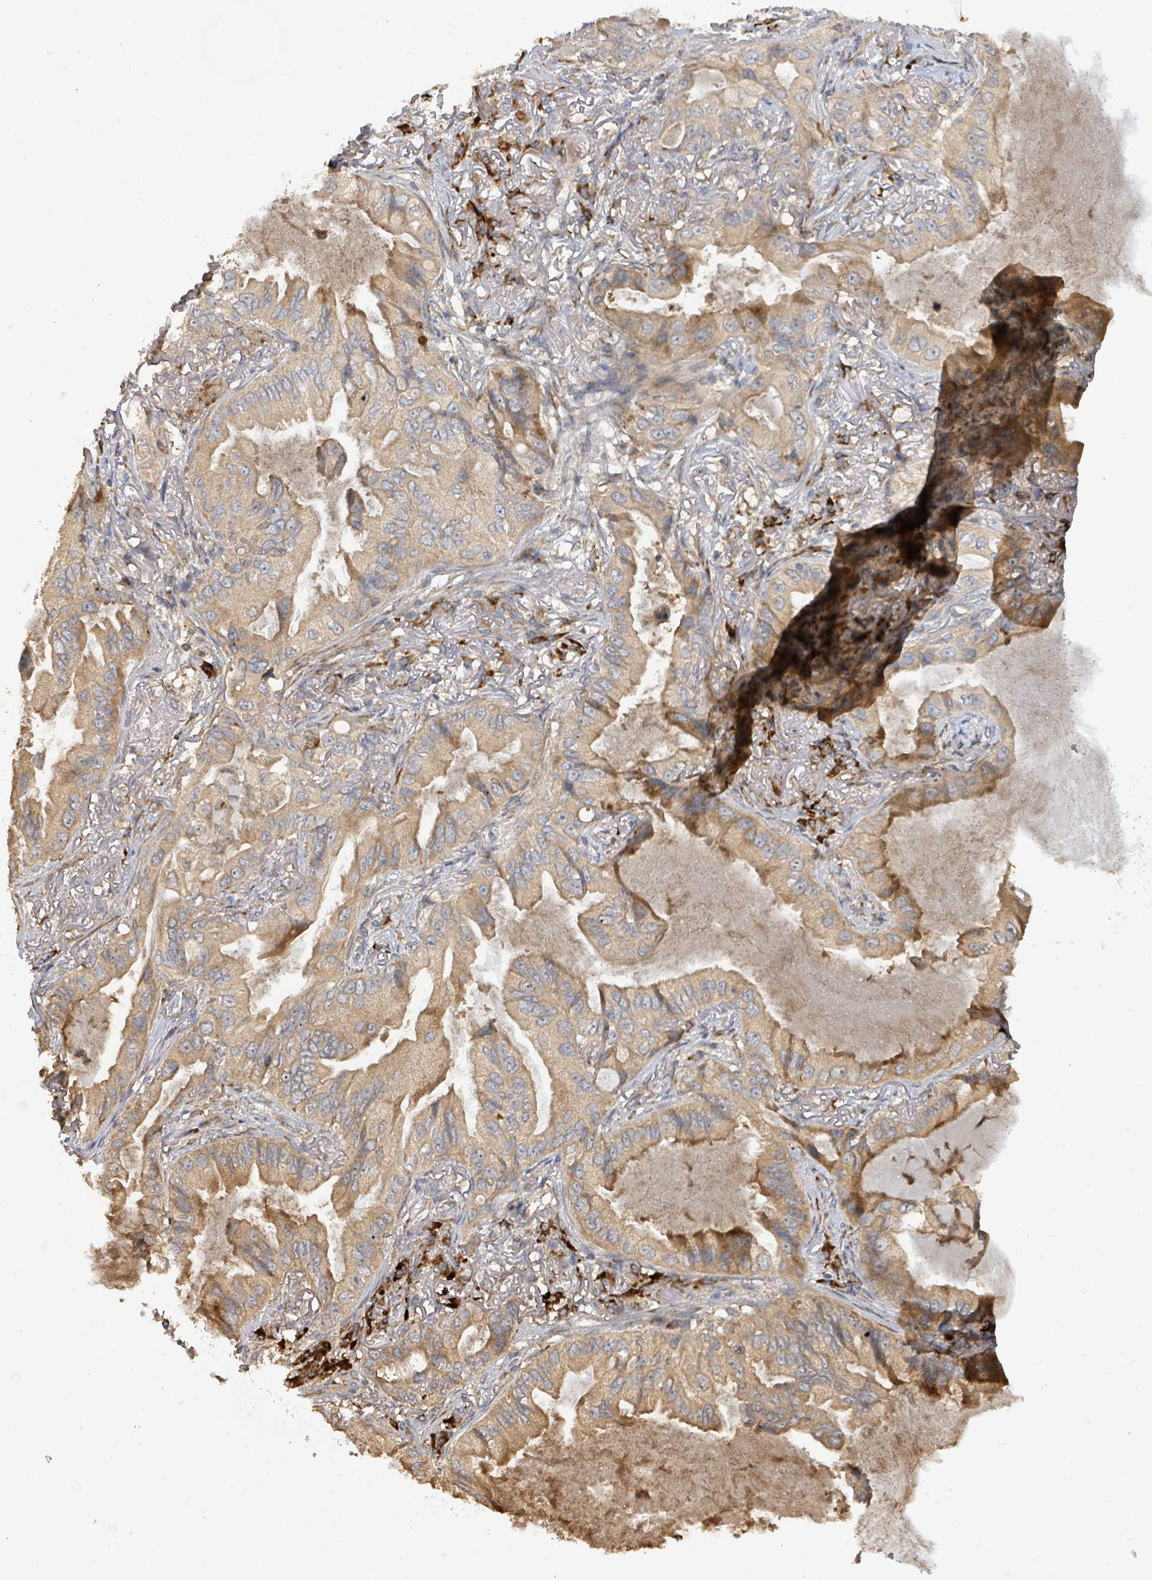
{"staining": {"intensity": "moderate", "quantity": ">75%", "location": "cytoplasmic/membranous"}, "tissue": "lung cancer", "cell_type": "Tumor cells", "image_type": "cancer", "snomed": [{"axis": "morphology", "description": "Adenocarcinoma, NOS"}, {"axis": "topography", "description": "Lung"}], "caption": "This image shows IHC staining of adenocarcinoma (lung), with medium moderate cytoplasmic/membranous positivity in approximately >75% of tumor cells.", "gene": "STARD4", "patient": {"sex": "female", "age": 69}}